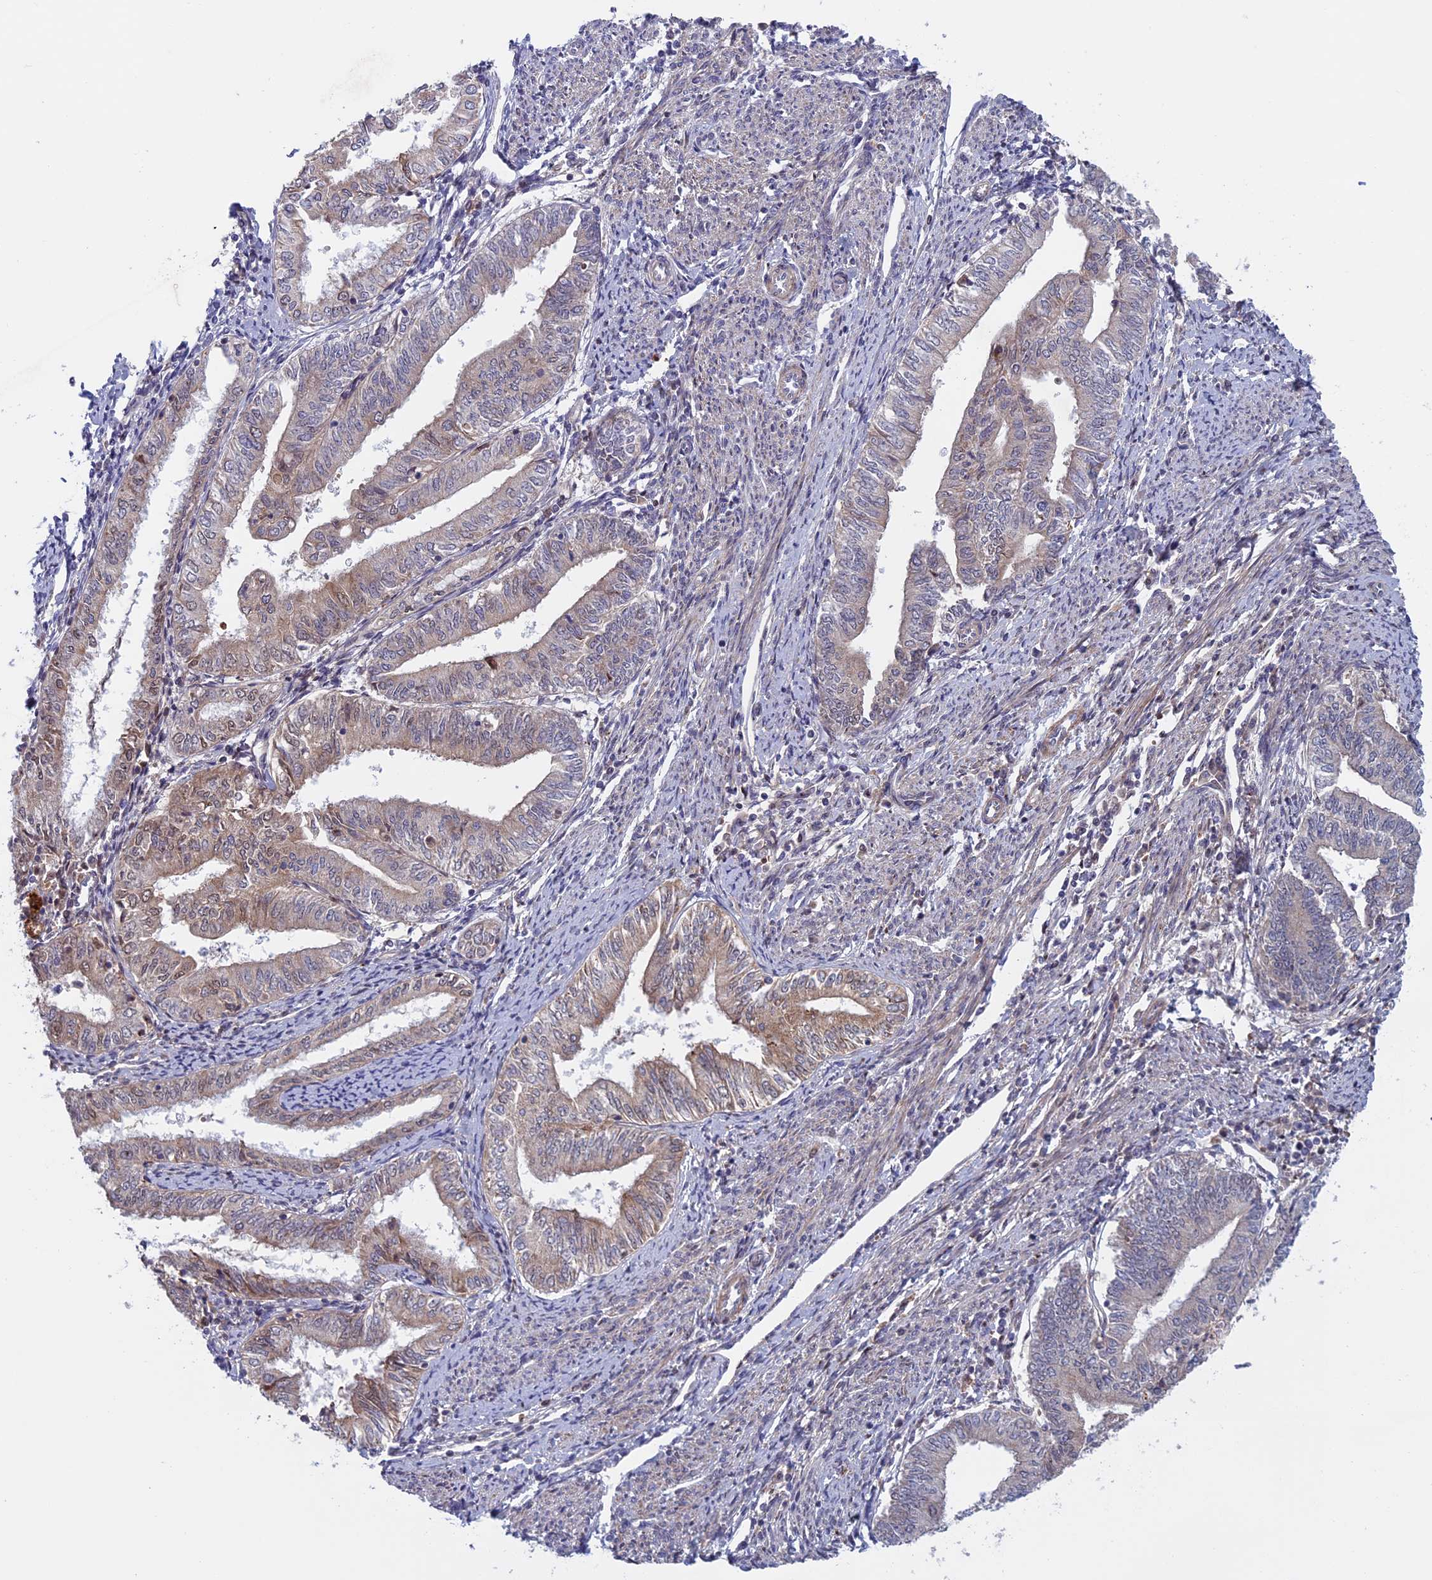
{"staining": {"intensity": "weak", "quantity": "<25%", "location": "cytoplasmic/membranous"}, "tissue": "endometrial cancer", "cell_type": "Tumor cells", "image_type": "cancer", "snomed": [{"axis": "morphology", "description": "Adenocarcinoma, NOS"}, {"axis": "topography", "description": "Endometrium"}], "caption": "Human adenocarcinoma (endometrial) stained for a protein using immunohistochemistry (IHC) demonstrates no staining in tumor cells.", "gene": "FADS1", "patient": {"sex": "female", "age": 66}}